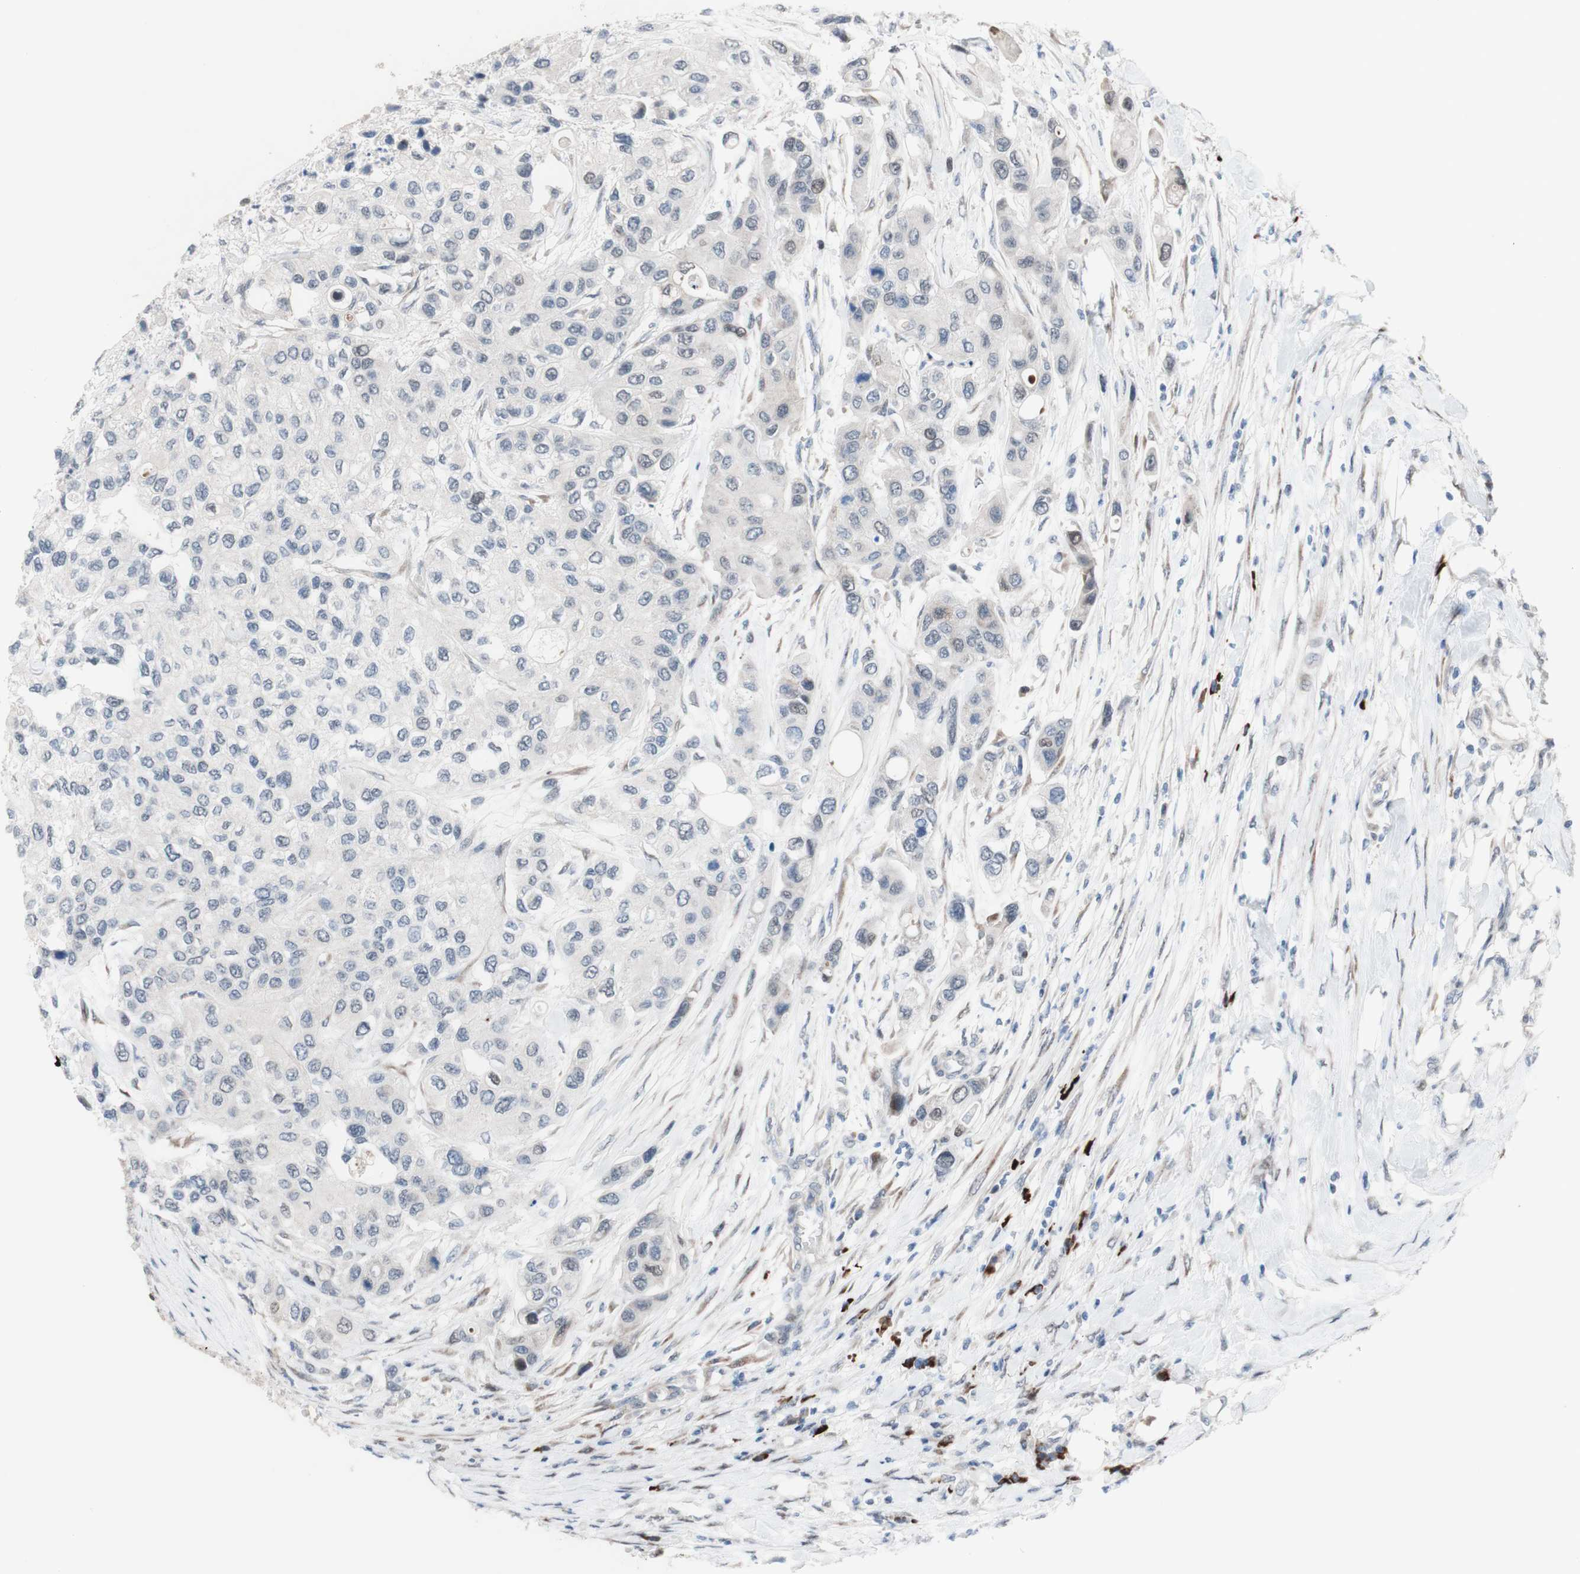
{"staining": {"intensity": "negative", "quantity": "none", "location": "none"}, "tissue": "urothelial cancer", "cell_type": "Tumor cells", "image_type": "cancer", "snomed": [{"axis": "morphology", "description": "Urothelial carcinoma, High grade"}, {"axis": "topography", "description": "Urinary bladder"}], "caption": "An IHC image of urothelial cancer is shown. There is no staining in tumor cells of urothelial cancer. (DAB immunohistochemistry visualized using brightfield microscopy, high magnification).", "gene": "PHTF2", "patient": {"sex": "female", "age": 56}}